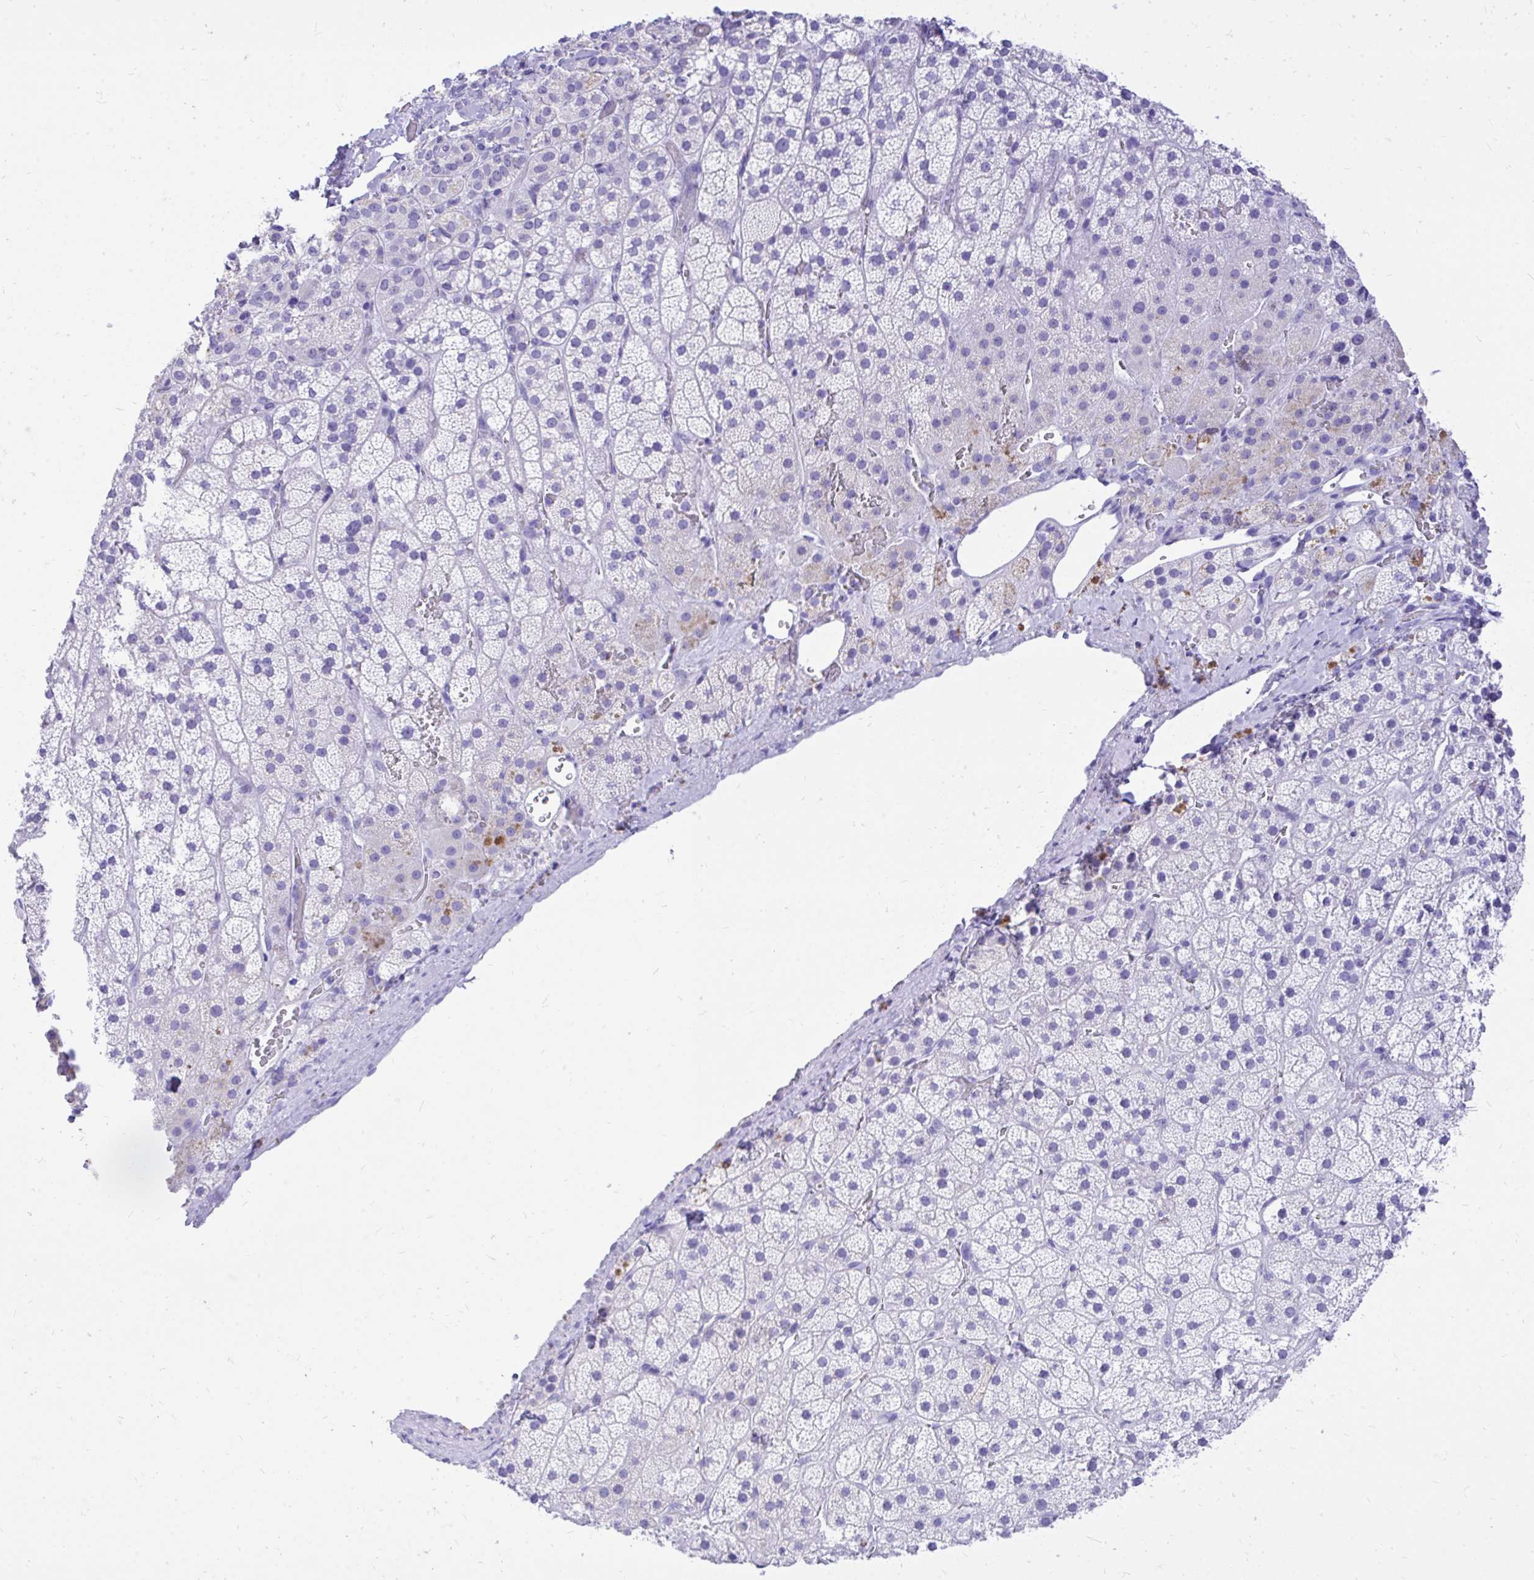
{"staining": {"intensity": "negative", "quantity": "none", "location": "none"}, "tissue": "adrenal gland", "cell_type": "Glandular cells", "image_type": "normal", "snomed": [{"axis": "morphology", "description": "Normal tissue, NOS"}, {"axis": "topography", "description": "Adrenal gland"}], "caption": "This is a photomicrograph of immunohistochemistry (IHC) staining of normal adrenal gland, which shows no expression in glandular cells.", "gene": "MON1A", "patient": {"sex": "male", "age": 57}}